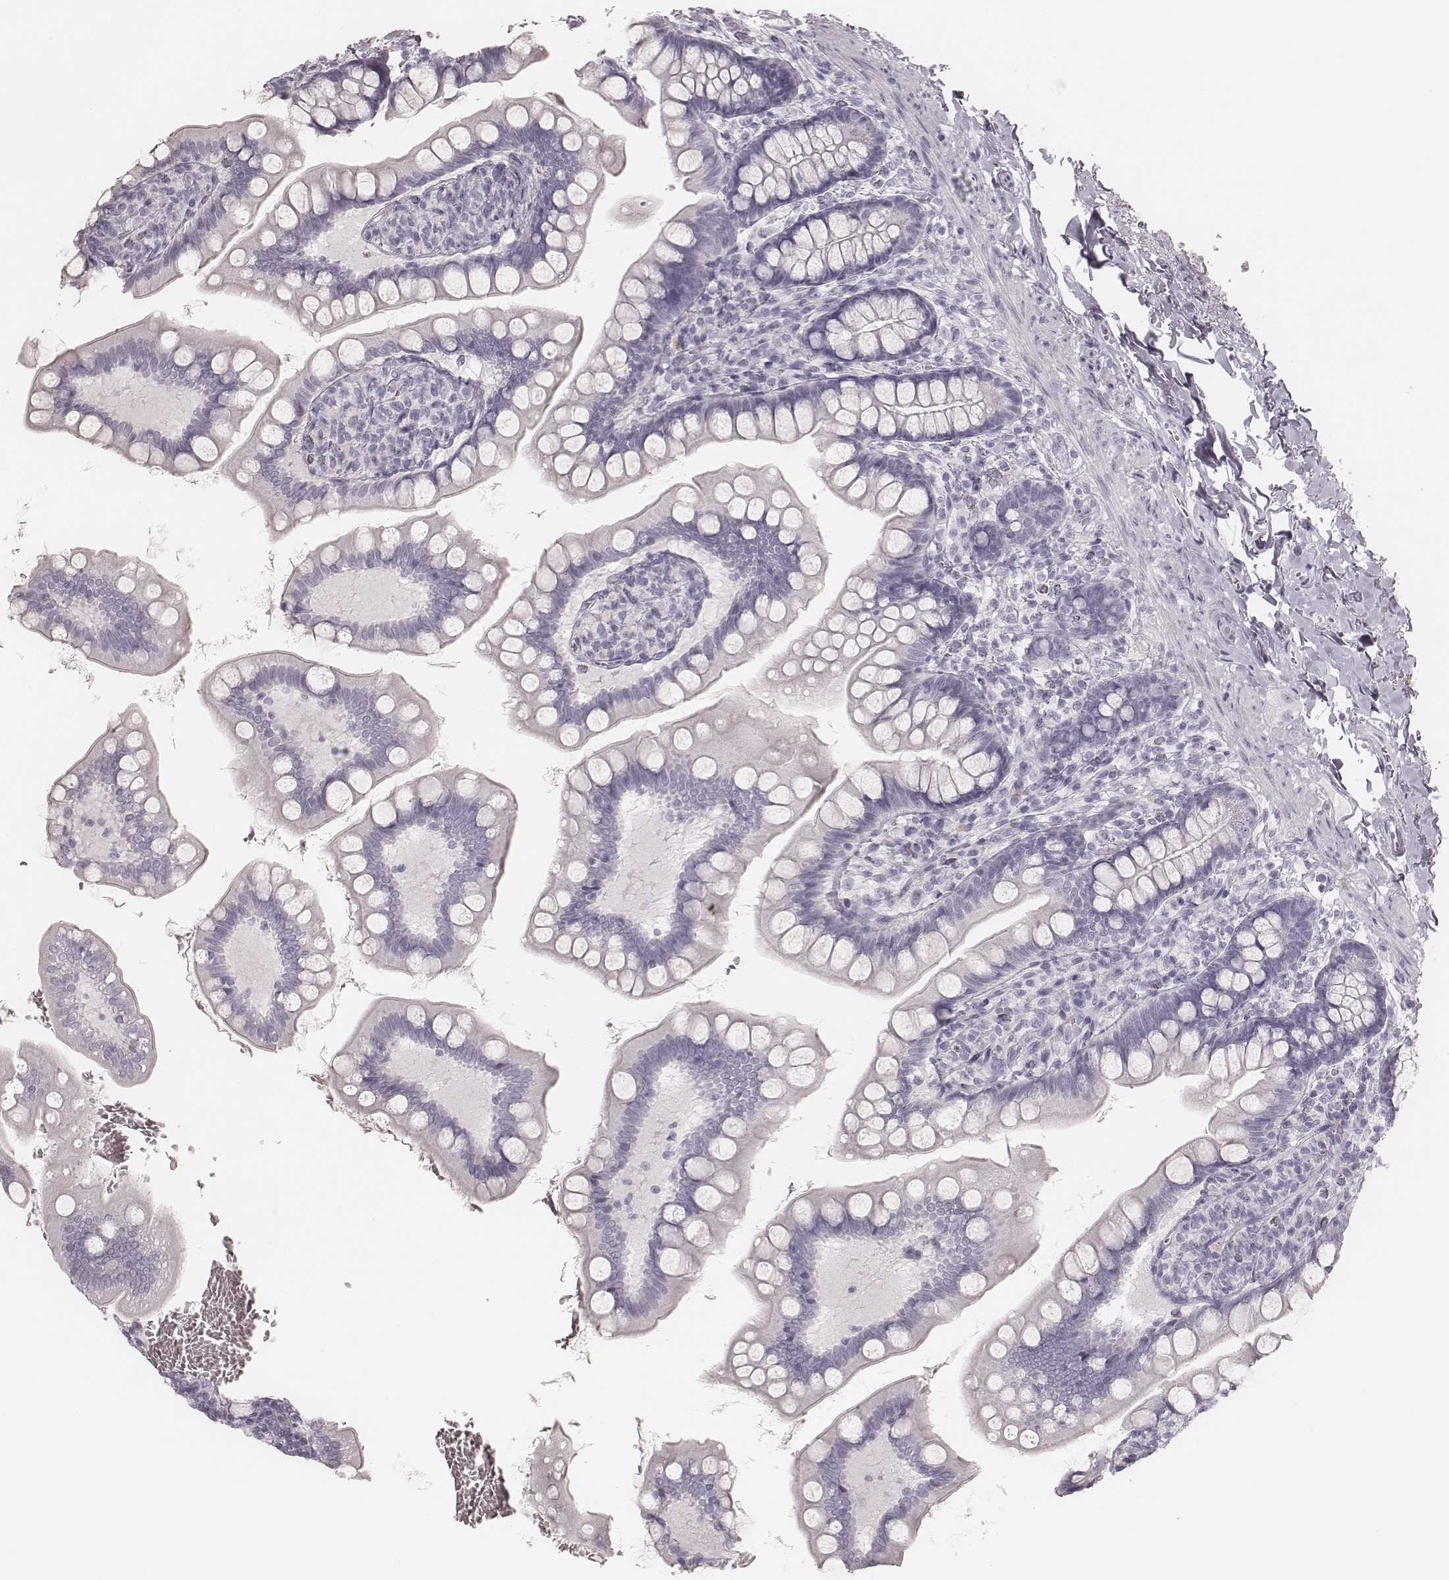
{"staining": {"intensity": "negative", "quantity": "none", "location": "none"}, "tissue": "small intestine", "cell_type": "Glandular cells", "image_type": "normal", "snomed": [{"axis": "morphology", "description": "Normal tissue, NOS"}, {"axis": "topography", "description": "Small intestine"}], "caption": "Histopathology image shows no significant protein staining in glandular cells of benign small intestine.", "gene": "KRT82", "patient": {"sex": "female", "age": 56}}